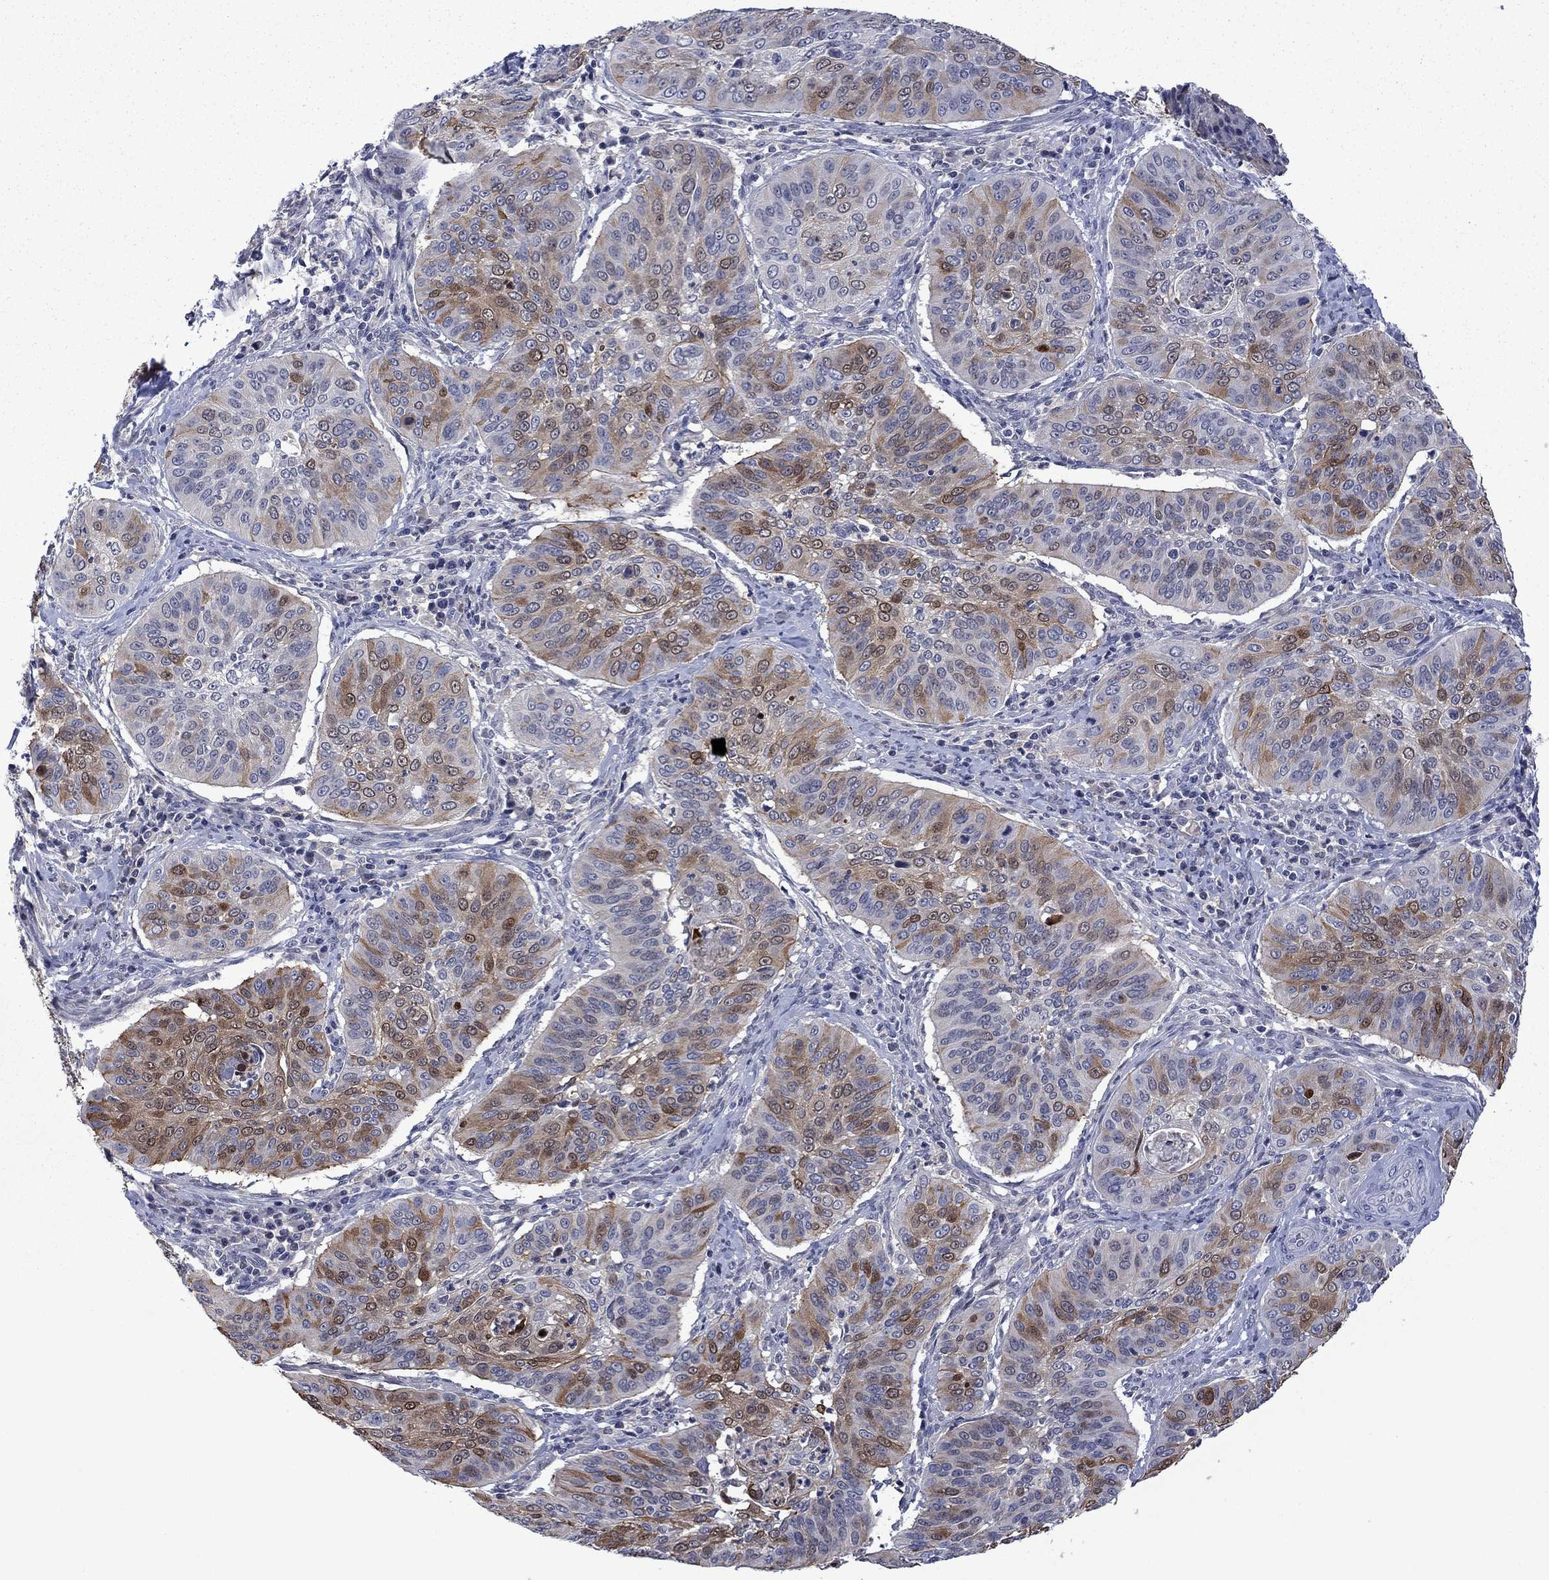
{"staining": {"intensity": "moderate", "quantity": "<25%", "location": "cytoplasmic/membranous,nuclear"}, "tissue": "cervical cancer", "cell_type": "Tumor cells", "image_type": "cancer", "snomed": [{"axis": "morphology", "description": "Normal tissue, NOS"}, {"axis": "morphology", "description": "Squamous cell carcinoma, NOS"}, {"axis": "topography", "description": "Cervix"}], "caption": "Immunohistochemistry (IHC) (DAB (3,3'-diaminobenzidine)) staining of cervical cancer (squamous cell carcinoma) shows moderate cytoplasmic/membranous and nuclear protein expression in approximately <25% of tumor cells.", "gene": "AGL", "patient": {"sex": "female", "age": 39}}